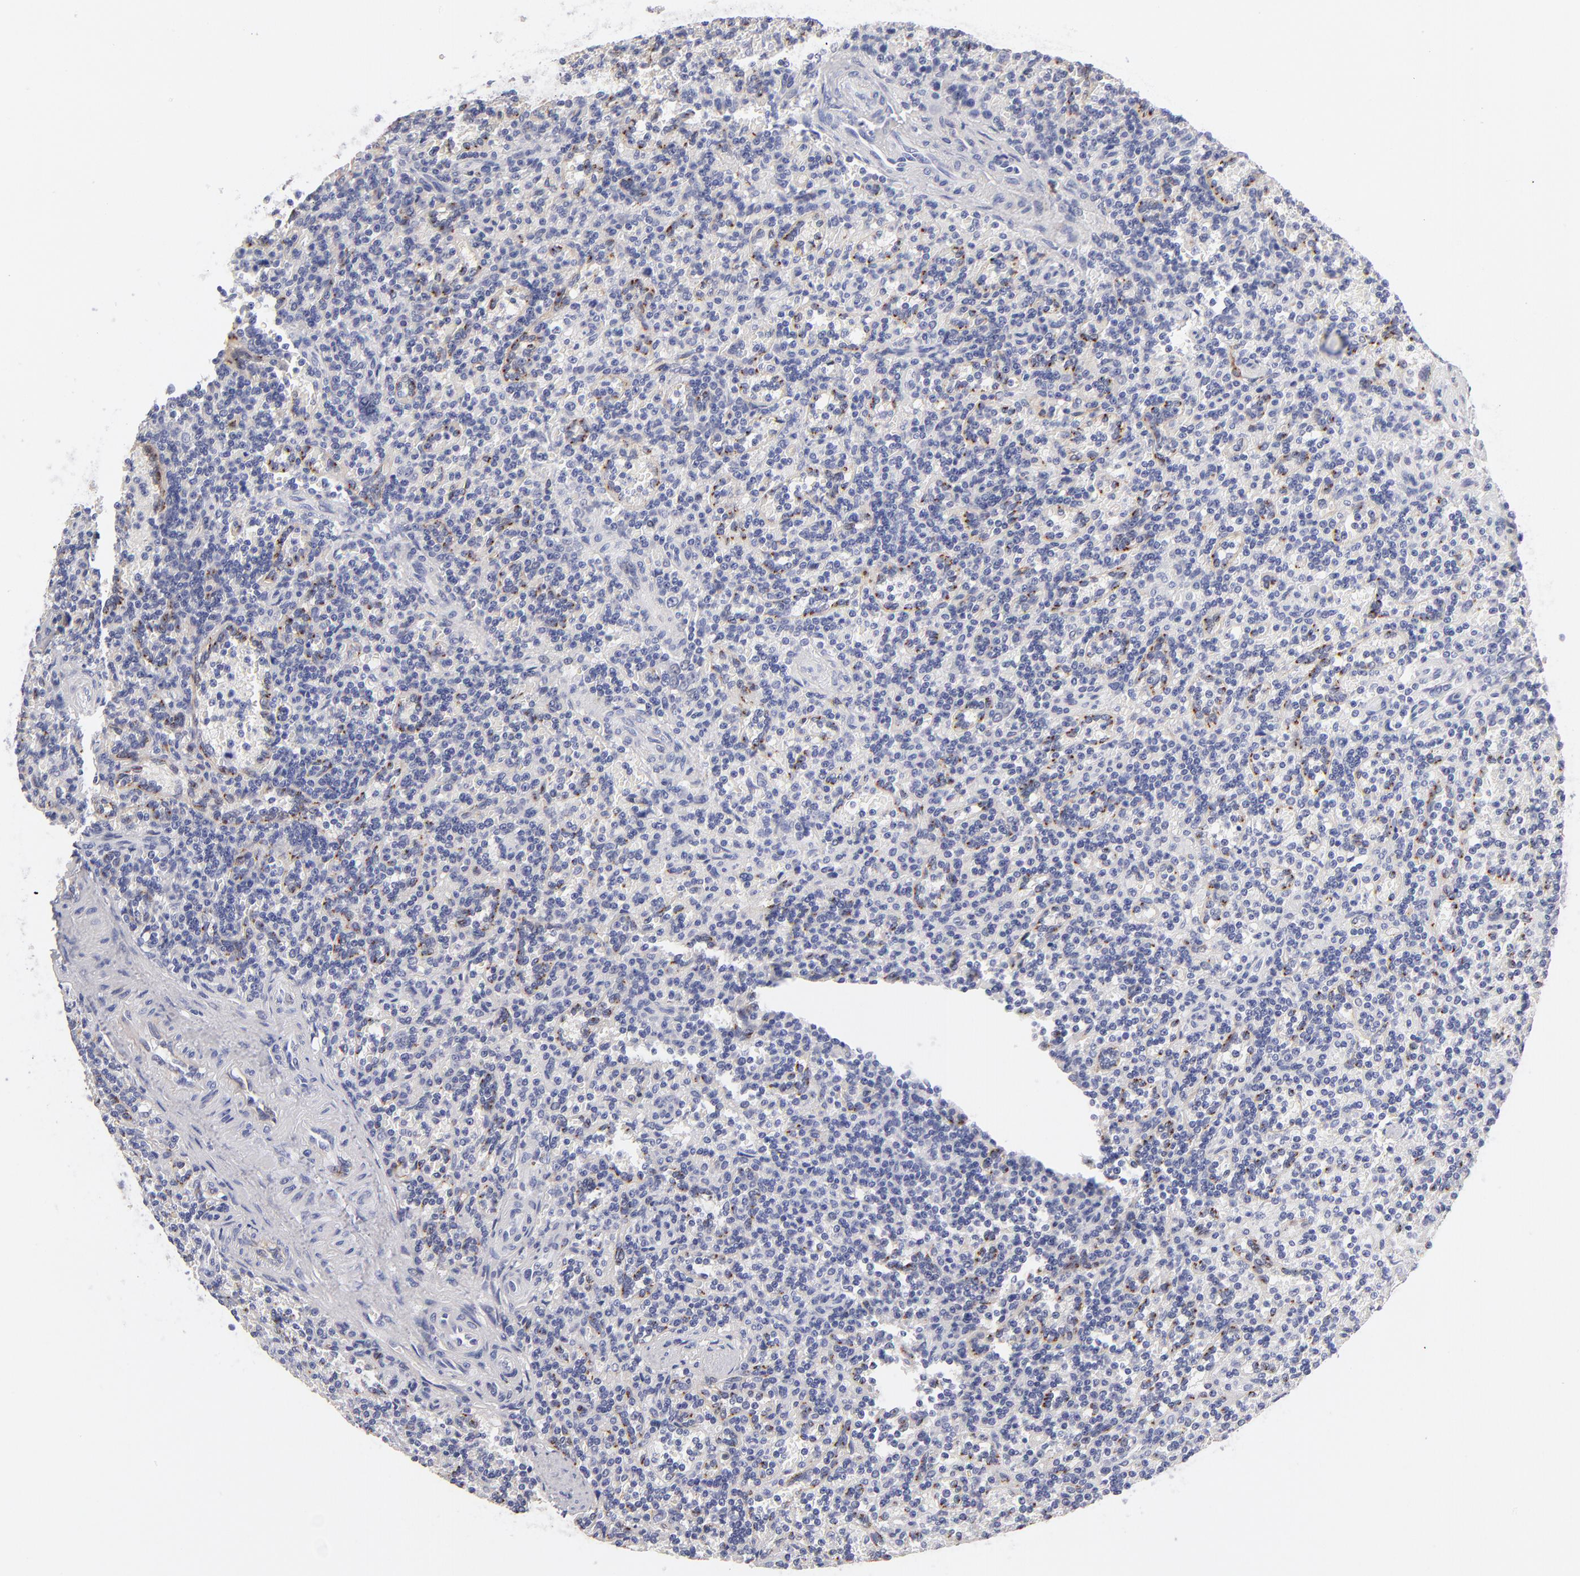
{"staining": {"intensity": "negative", "quantity": "none", "location": "none"}, "tissue": "lymphoma", "cell_type": "Tumor cells", "image_type": "cancer", "snomed": [{"axis": "morphology", "description": "Malignant lymphoma, non-Hodgkin's type, Low grade"}, {"axis": "topography", "description": "Spleen"}], "caption": "Human lymphoma stained for a protein using immunohistochemistry demonstrates no positivity in tumor cells.", "gene": "PLVAP", "patient": {"sex": "male", "age": 73}}